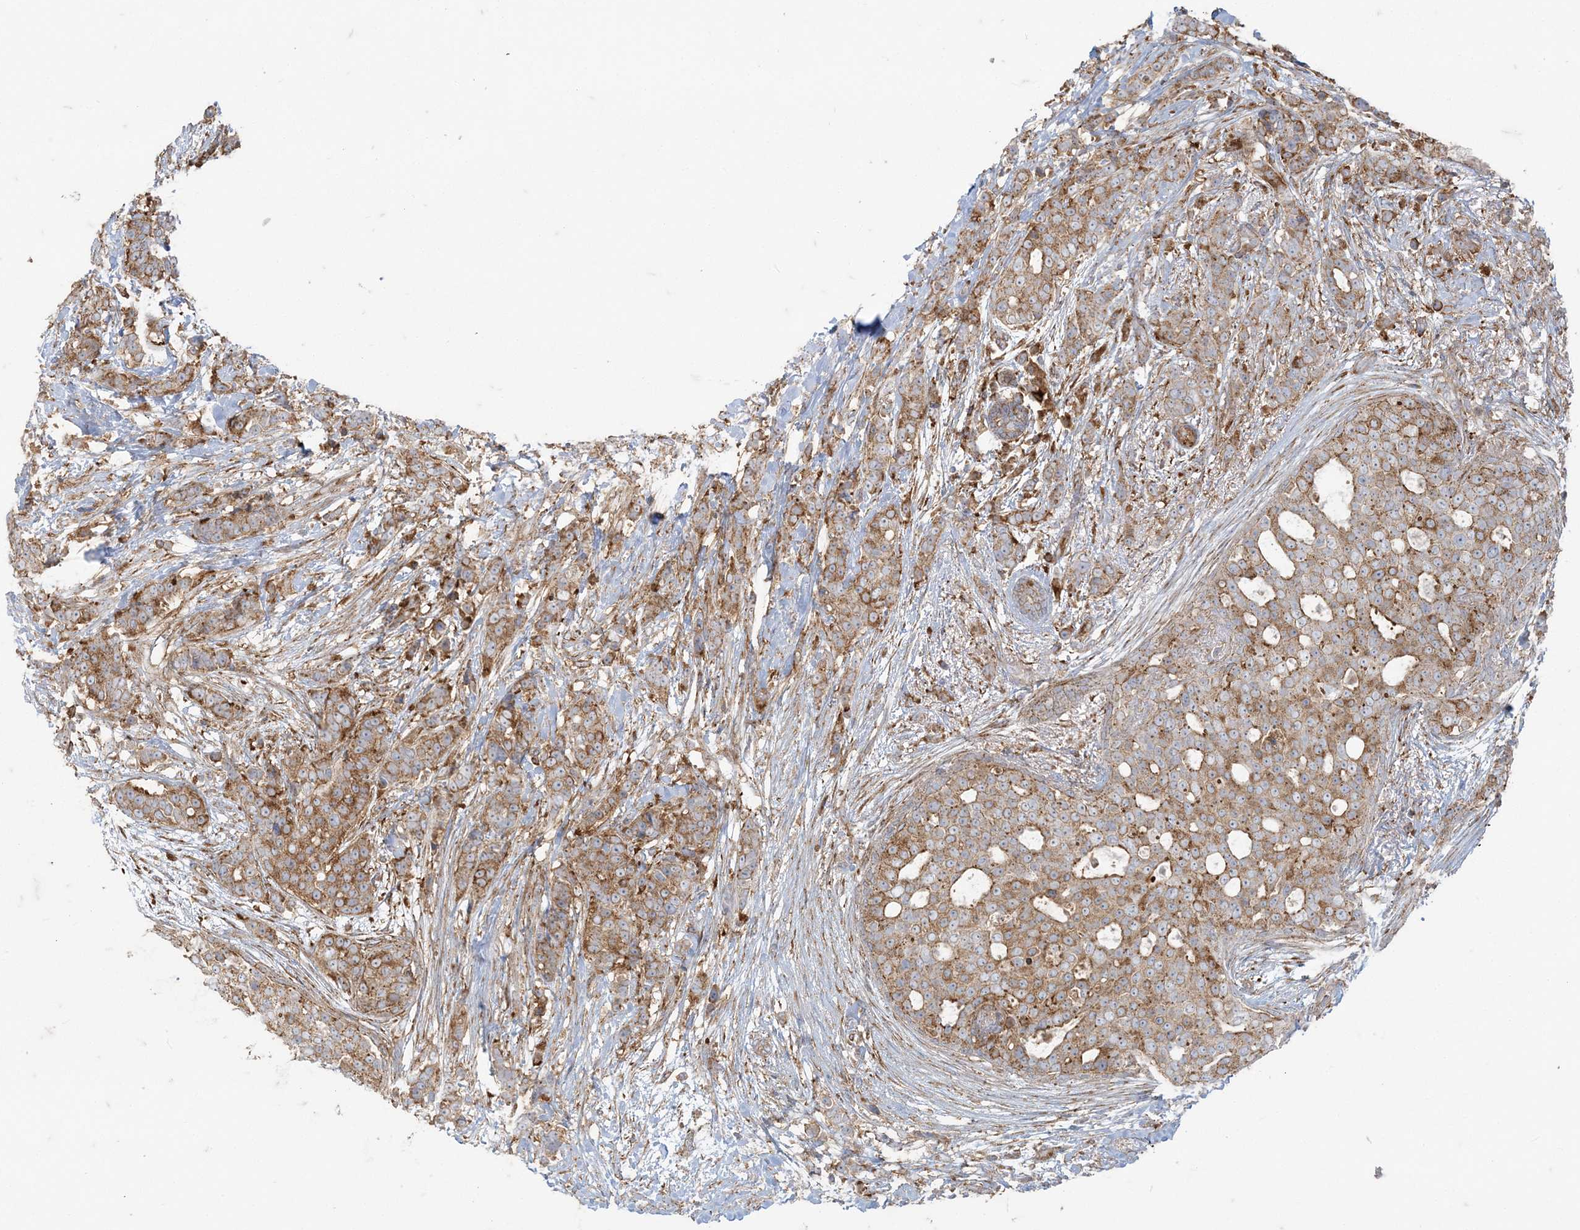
{"staining": {"intensity": "moderate", "quantity": ">75%", "location": "cytoplasmic/membranous"}, "tissue": "breast cancer", "cell_type": "Tumor cells", "image_type": "cancer", "snomed": [{"axis": "morphology", "description": "Lobular carcinoma"}, {"axis": "topography", "description": "Breast"}], "caption": "A micrograph of breast lobular carcinoma stained for a protein shows moderate cytoplasmic/membranous brown staining in tumor cells.", "gene": "DERL3", "patient": {"sex": "female", "age": 51}}